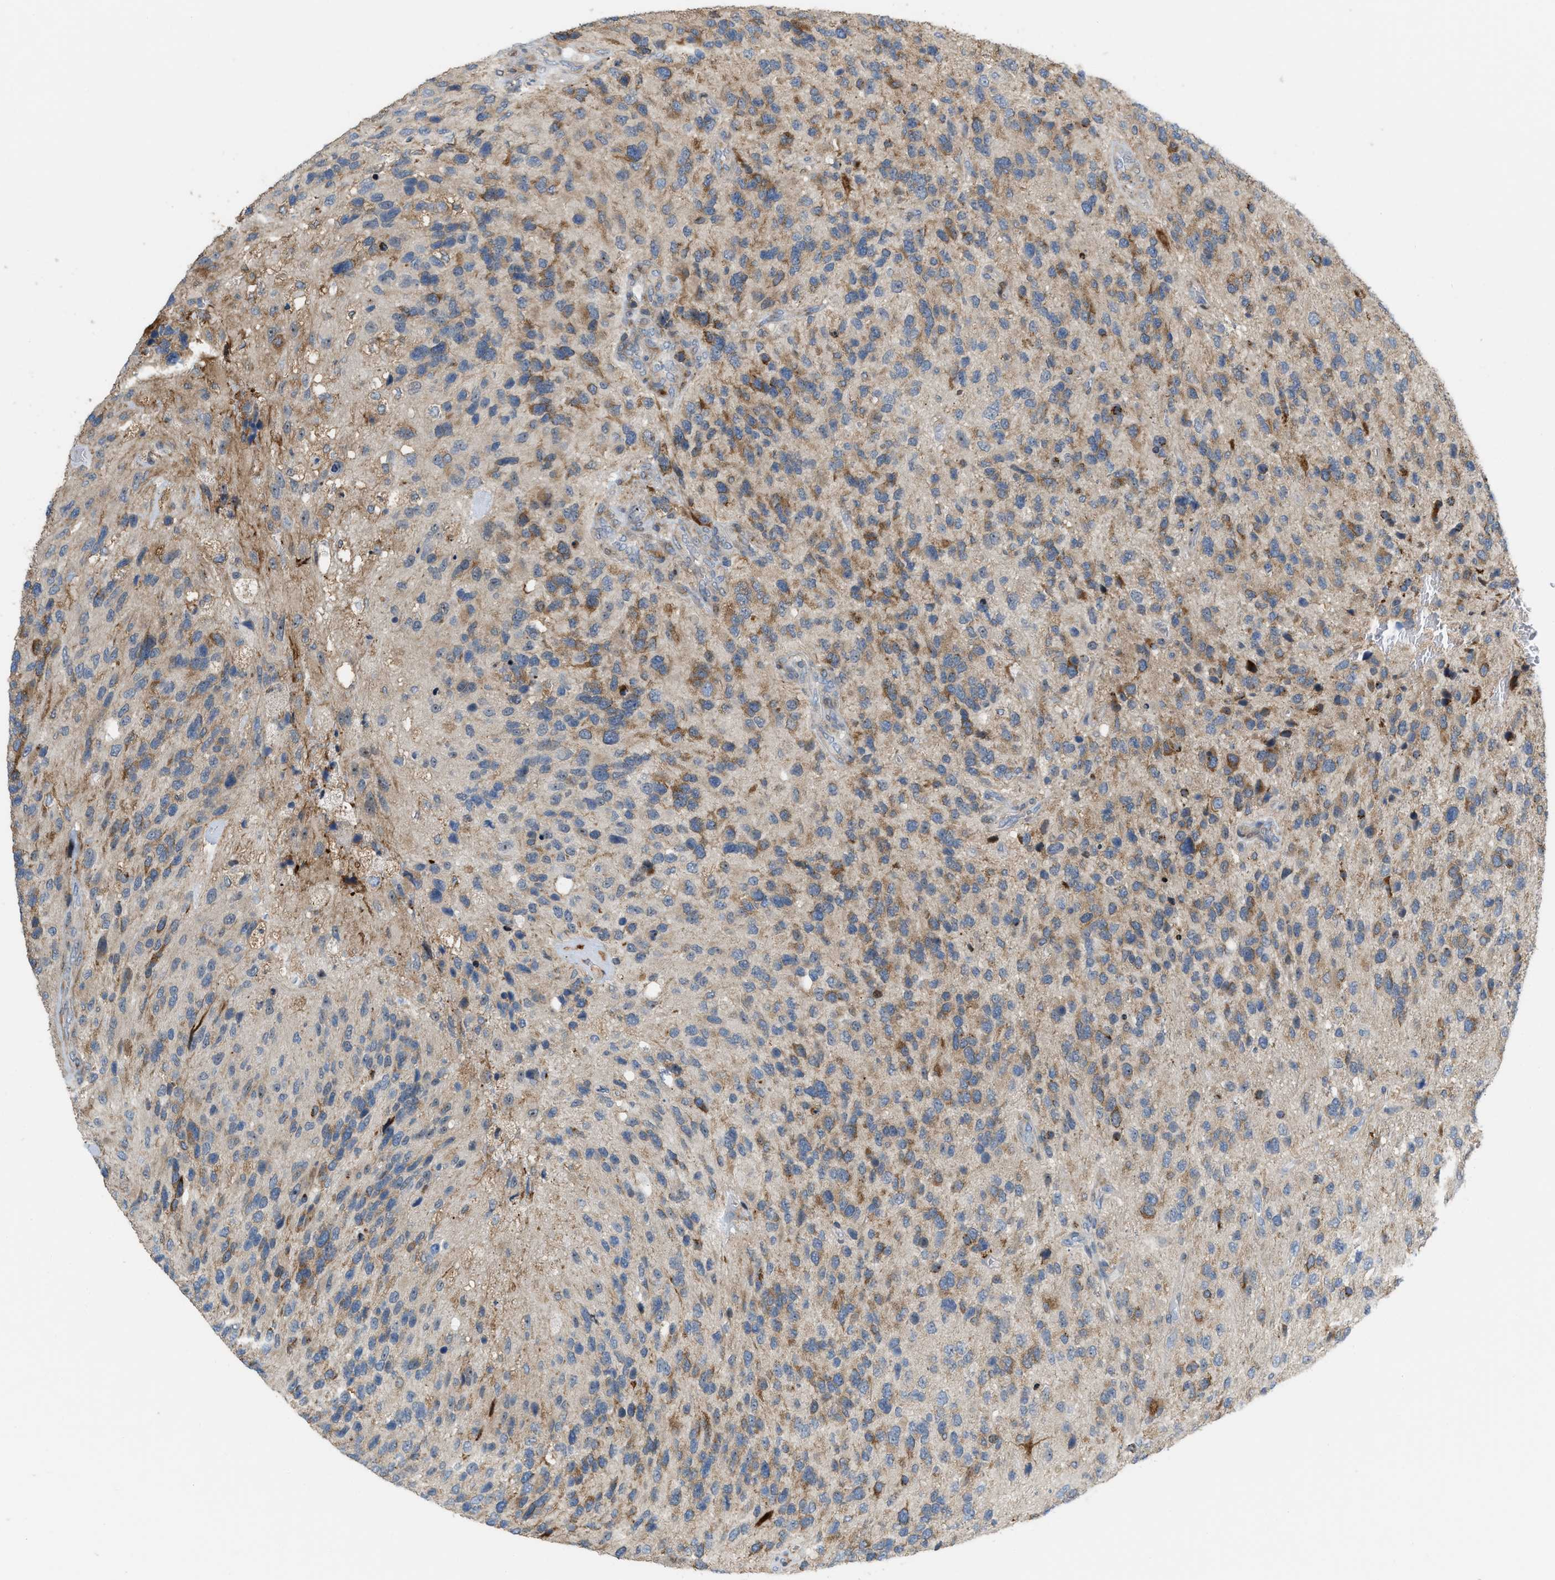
{"staining": {"intensity": "moderate", "quantity": ">75%", "location": "cytoplasmic/membranous"}, "tissue": "glioma", "cell_type": "Tumor cells", "image_type": "cancer", "snomed": [{"axis": "morphology", "description": "Glioma, malignant, High grade"}, {"axis": "topography", "description": "Brain"}], "caption": "The image shows staining of malignant glioma (high-grade), revealing moderate cytoplasmic/membranous protein staining (brown color) within tumor cells.", "gene": "DIPK1A", "patient": {"sex": "female", "age": 58}}